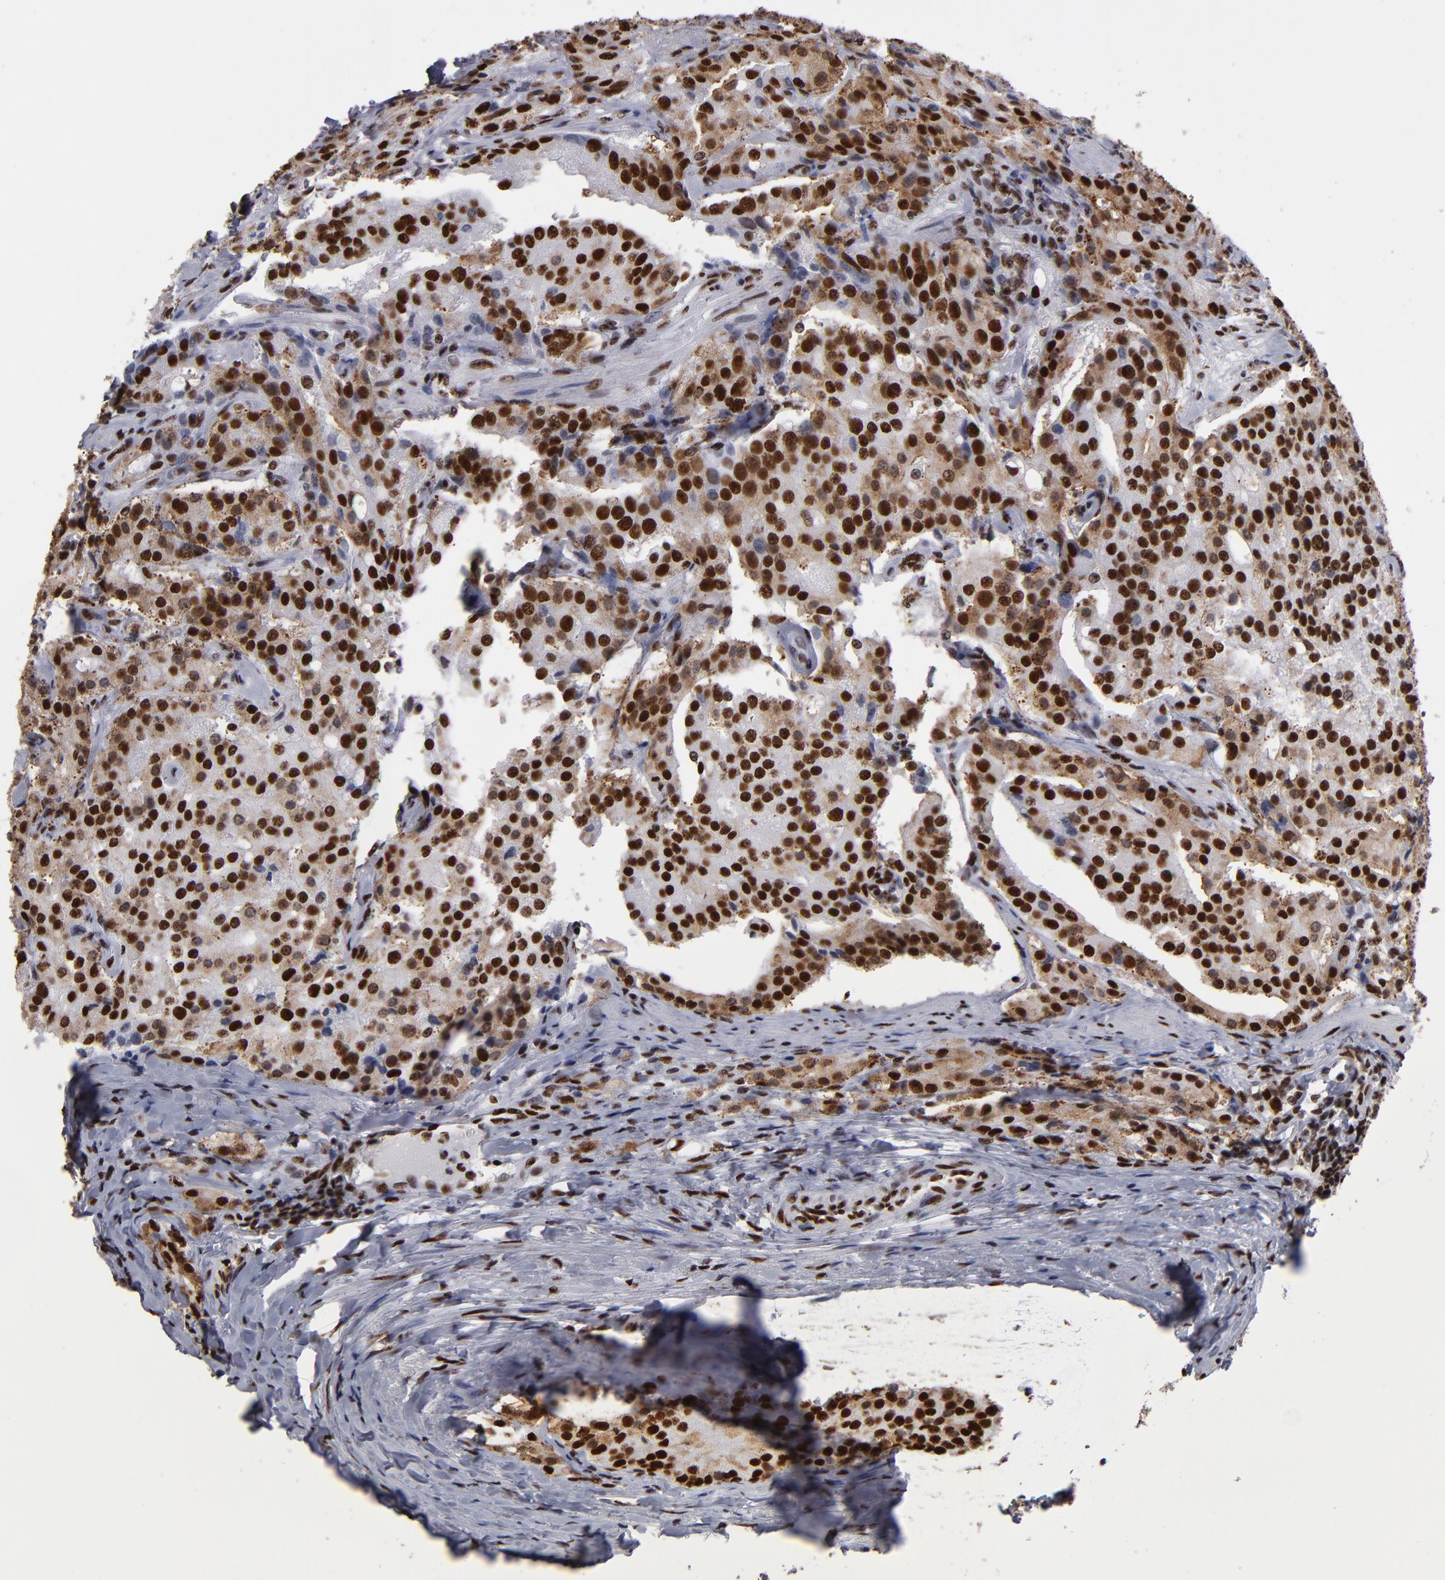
{"staining": {"intensity": "strong", "quantity": ">75%", "location": "nuclear"}, "tissue": "prostate cancer", "cell_type": "Tumor cells", "image_type": "cancer", "snomed": [{"axis": "morphology", "description": "Adenocarcinoma, Medium grade"}, {"axis": "topography", "description": "Prostate"}], "caption": "Prostate medium-grade adenocarcinoma stained with DAB (3,3'-diaminobenzidine) immunohistochemistry shows high levels of strong nuclear expression in approximately >75% of tumor cells.", "gene": "MRE11", "patient": {"sex": "male", "age": 72}}